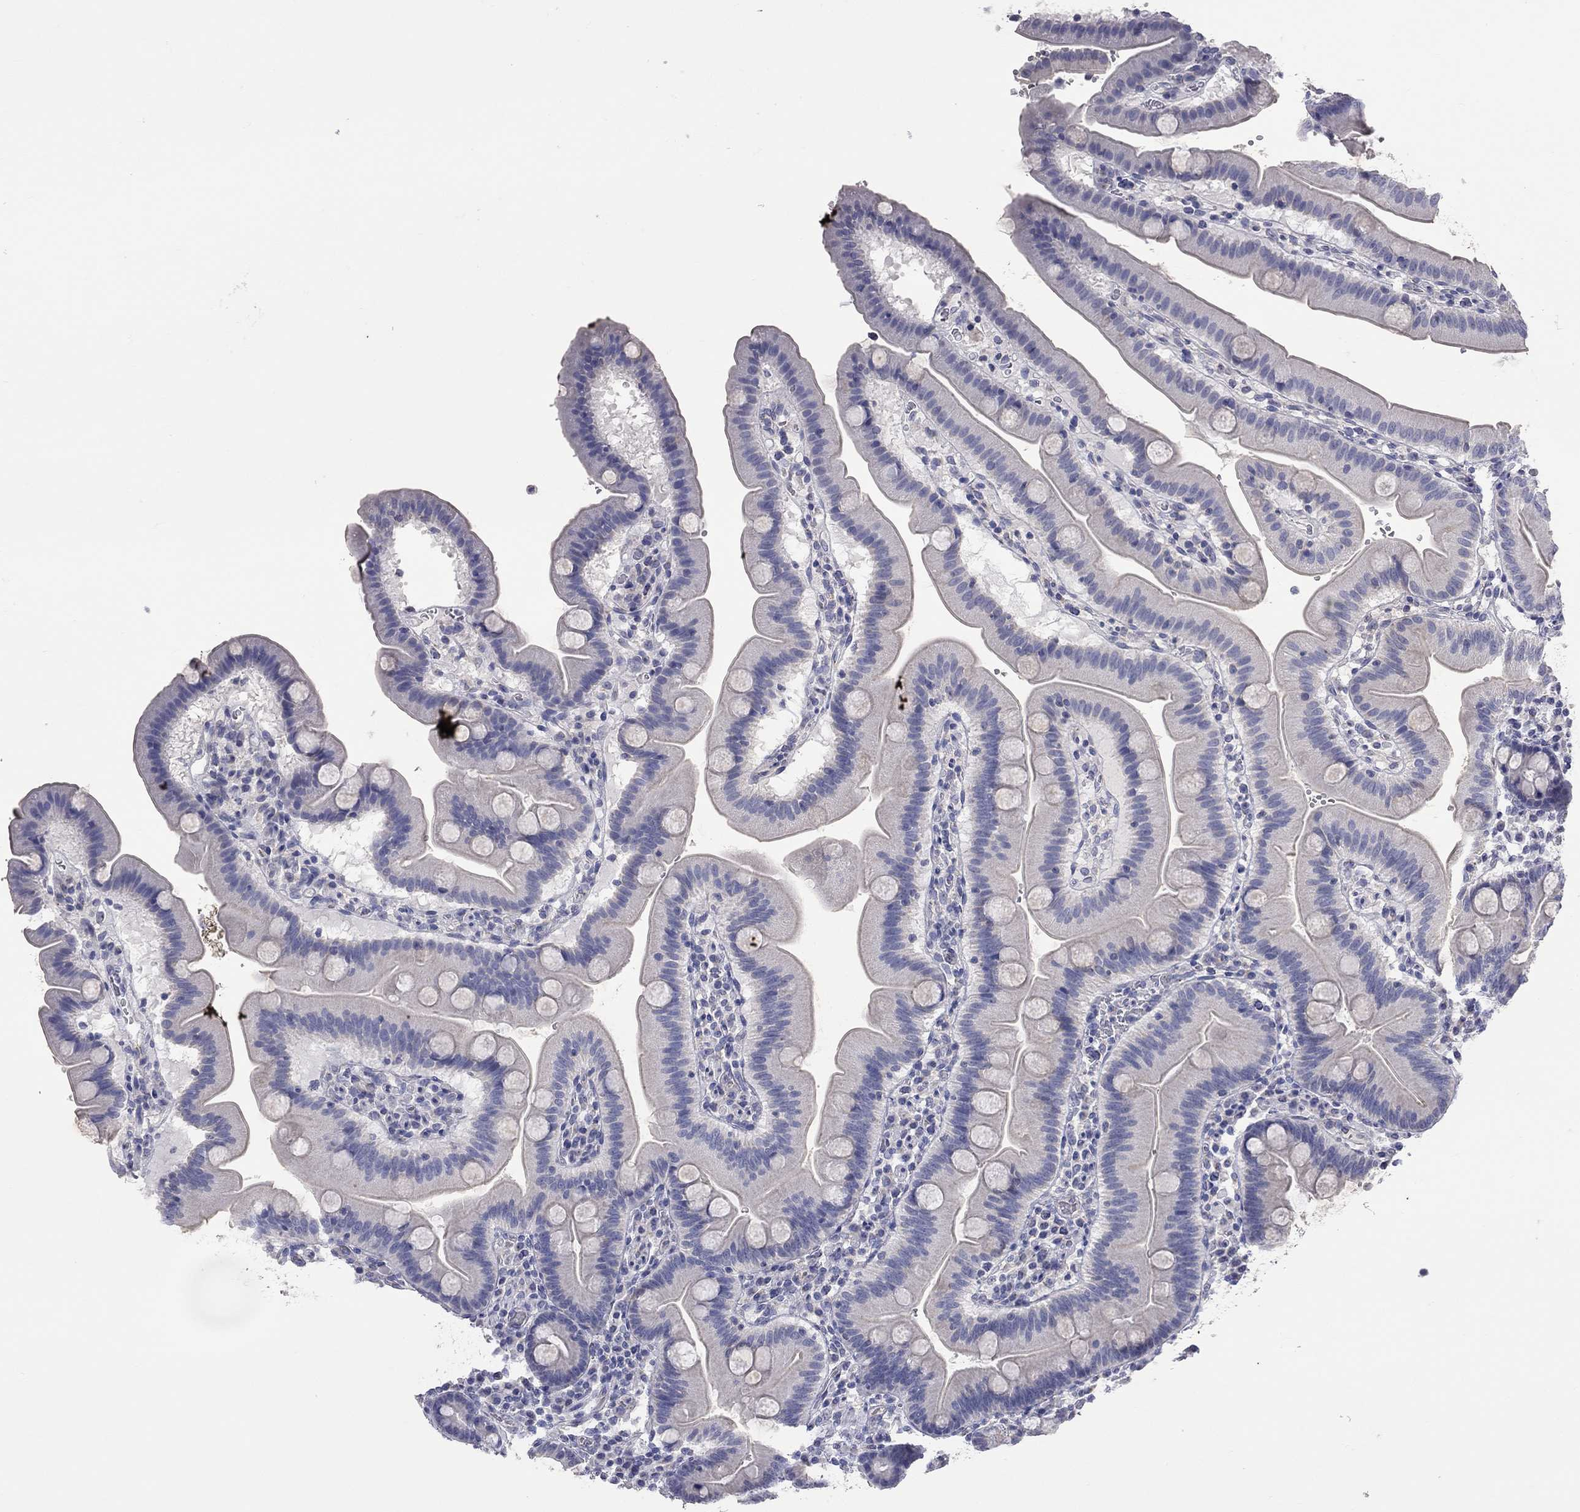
{"staining": {"intensity": "negative", "quantity": "none", "location": "none"}, "tissue": "duodenum", "cell_type": "Glandular cells", "image_type": "normal", "snomed": [{"axis": "morphology", "description": "Normal tissue, NOS"}, {"axis": "topography", "description": "Duodenum"}], "caption": "There is no significant positivity in glandular cells of duodenum. (DAB (3,3'-diaminobenzidine) immunohistochemistry (IHC) with hematoxylin counter stain).", "gene": "OPRK1", "patient": {"sex": "male", "age": 59}}